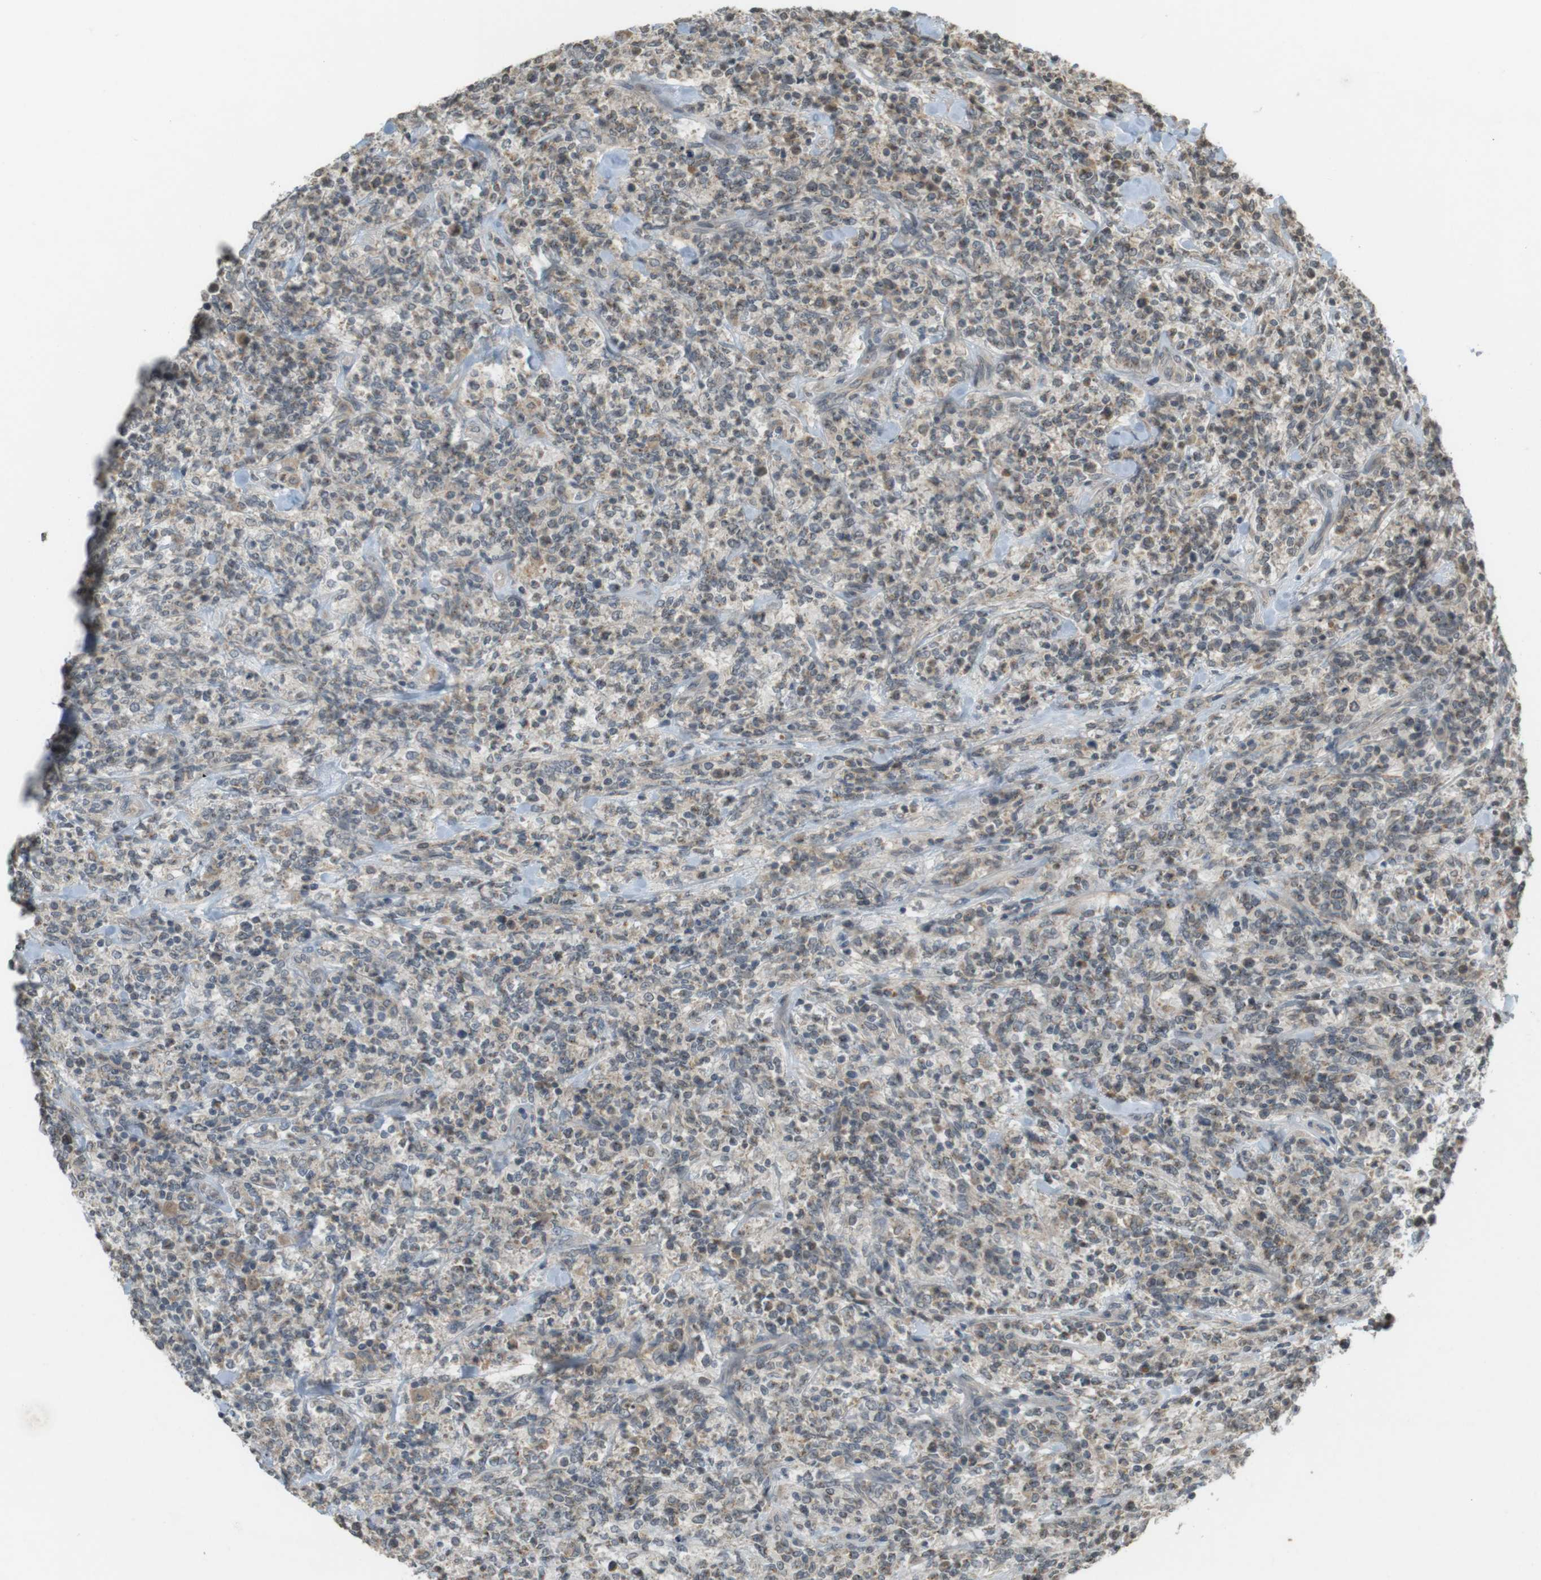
{"staining": {"intensity": "weak", "quantity": "25%-75%", "location": "cytoplasmic/membranous"}, "tissue": "lymphoma", "cell_type": "Tumor cells", "image_type": "cancer", "snomed": [{"axis": "morphology", "description": "Malignant lymphoma, non-Hodgkin's type, High grade"}, {"axis": "topography", "description": "Soft tissue"}], "caption": "Human high-grade malignant lymphoma, non-Hodgkin's type stained with a protein marker reveals weak staining in tumor cells.", "gene": "SRR", "patient": {"sex": "male", "age": 18}}